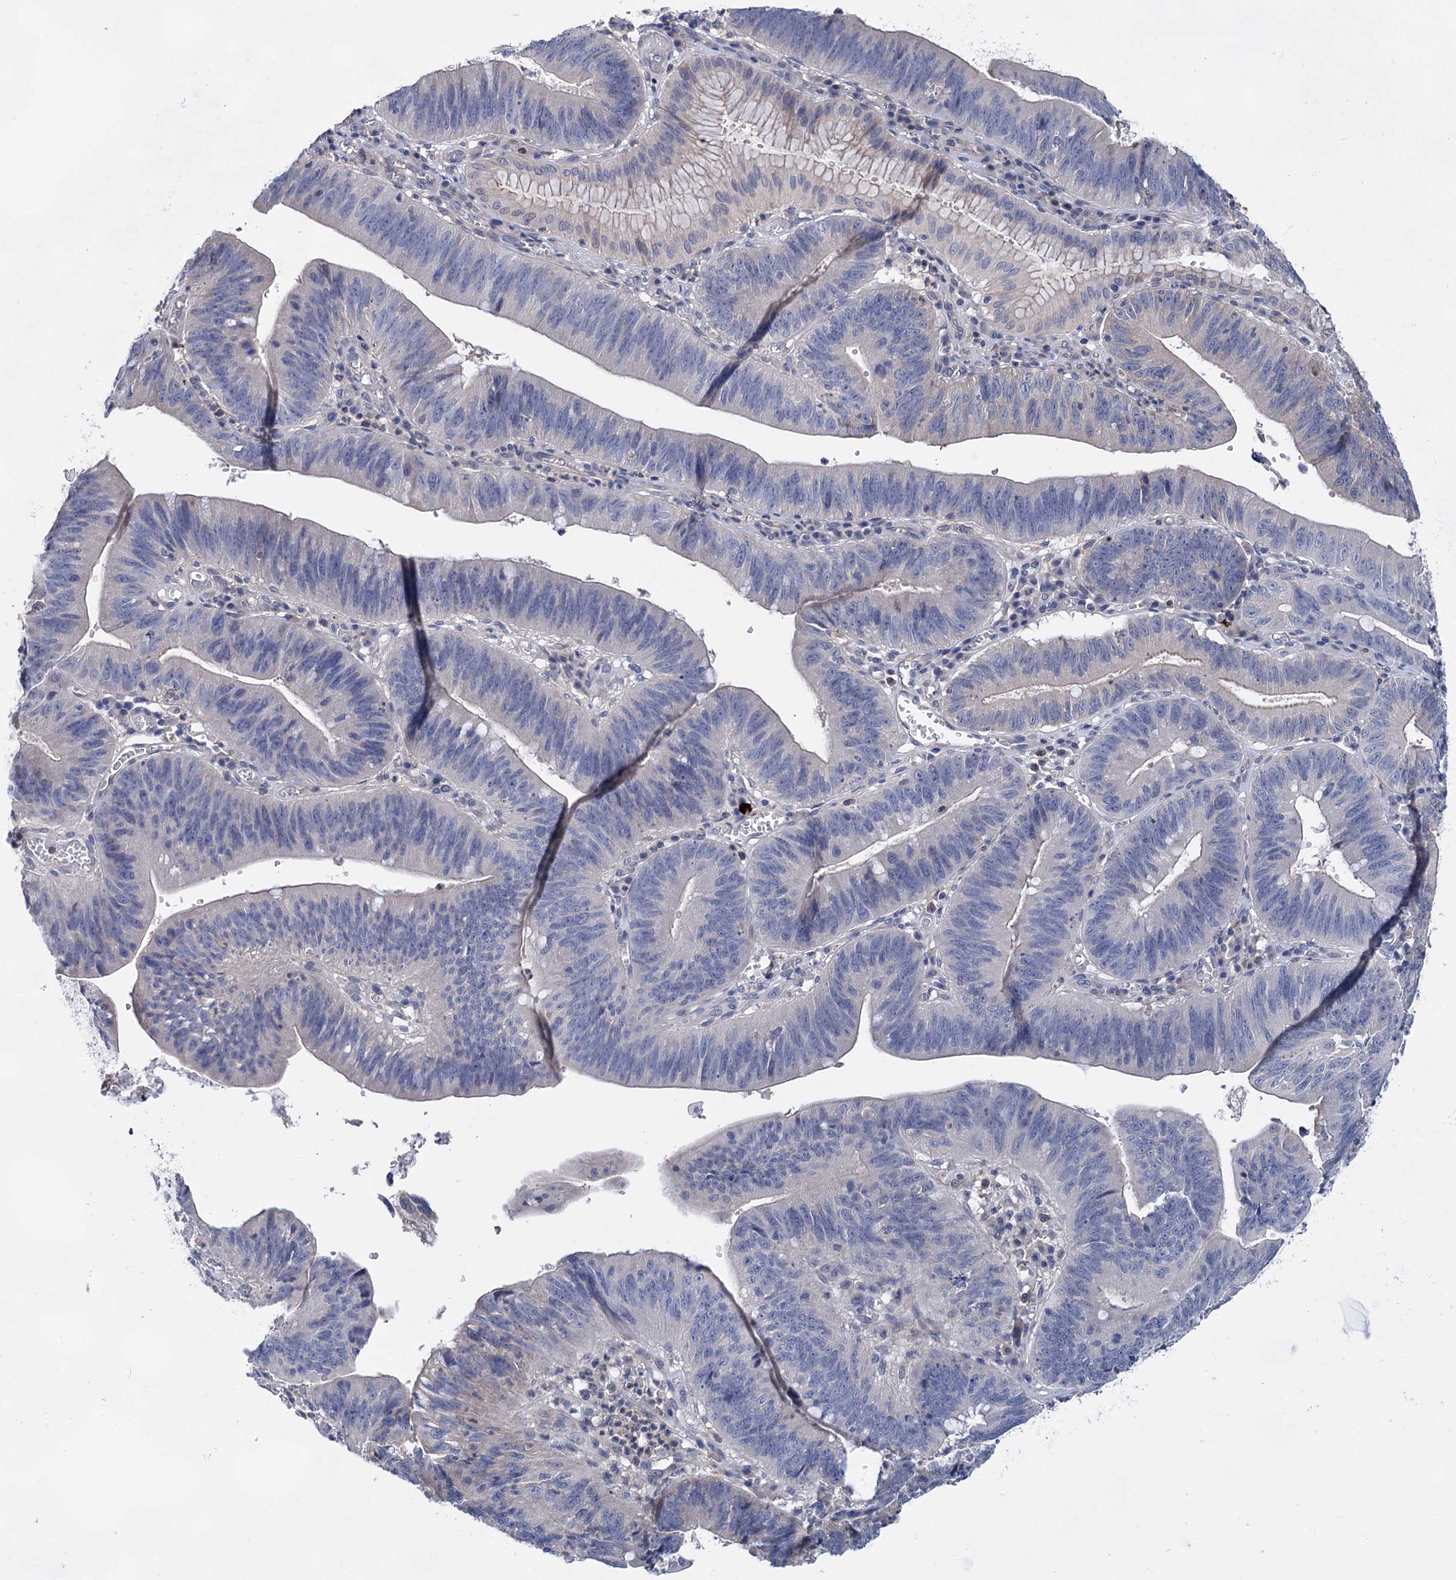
{"staining": {"intensity": "negative", "quantity": "none", "location": "none"}, "tissue": "stomach cancer", "cell_type": "Tumor cells", "image_type": "cancer", "snomed": [{"axis": "morphology", "description": "Adenocarcinoma, NOS"}, {"axis": "topography", "description": "Stomach"}], "caption": "This is an immunohistochemistry image of human stomach cancer. There is no staining in tumor cells.", "gene": "MORN3", "patient": {"sex": "male", "age": 59}}